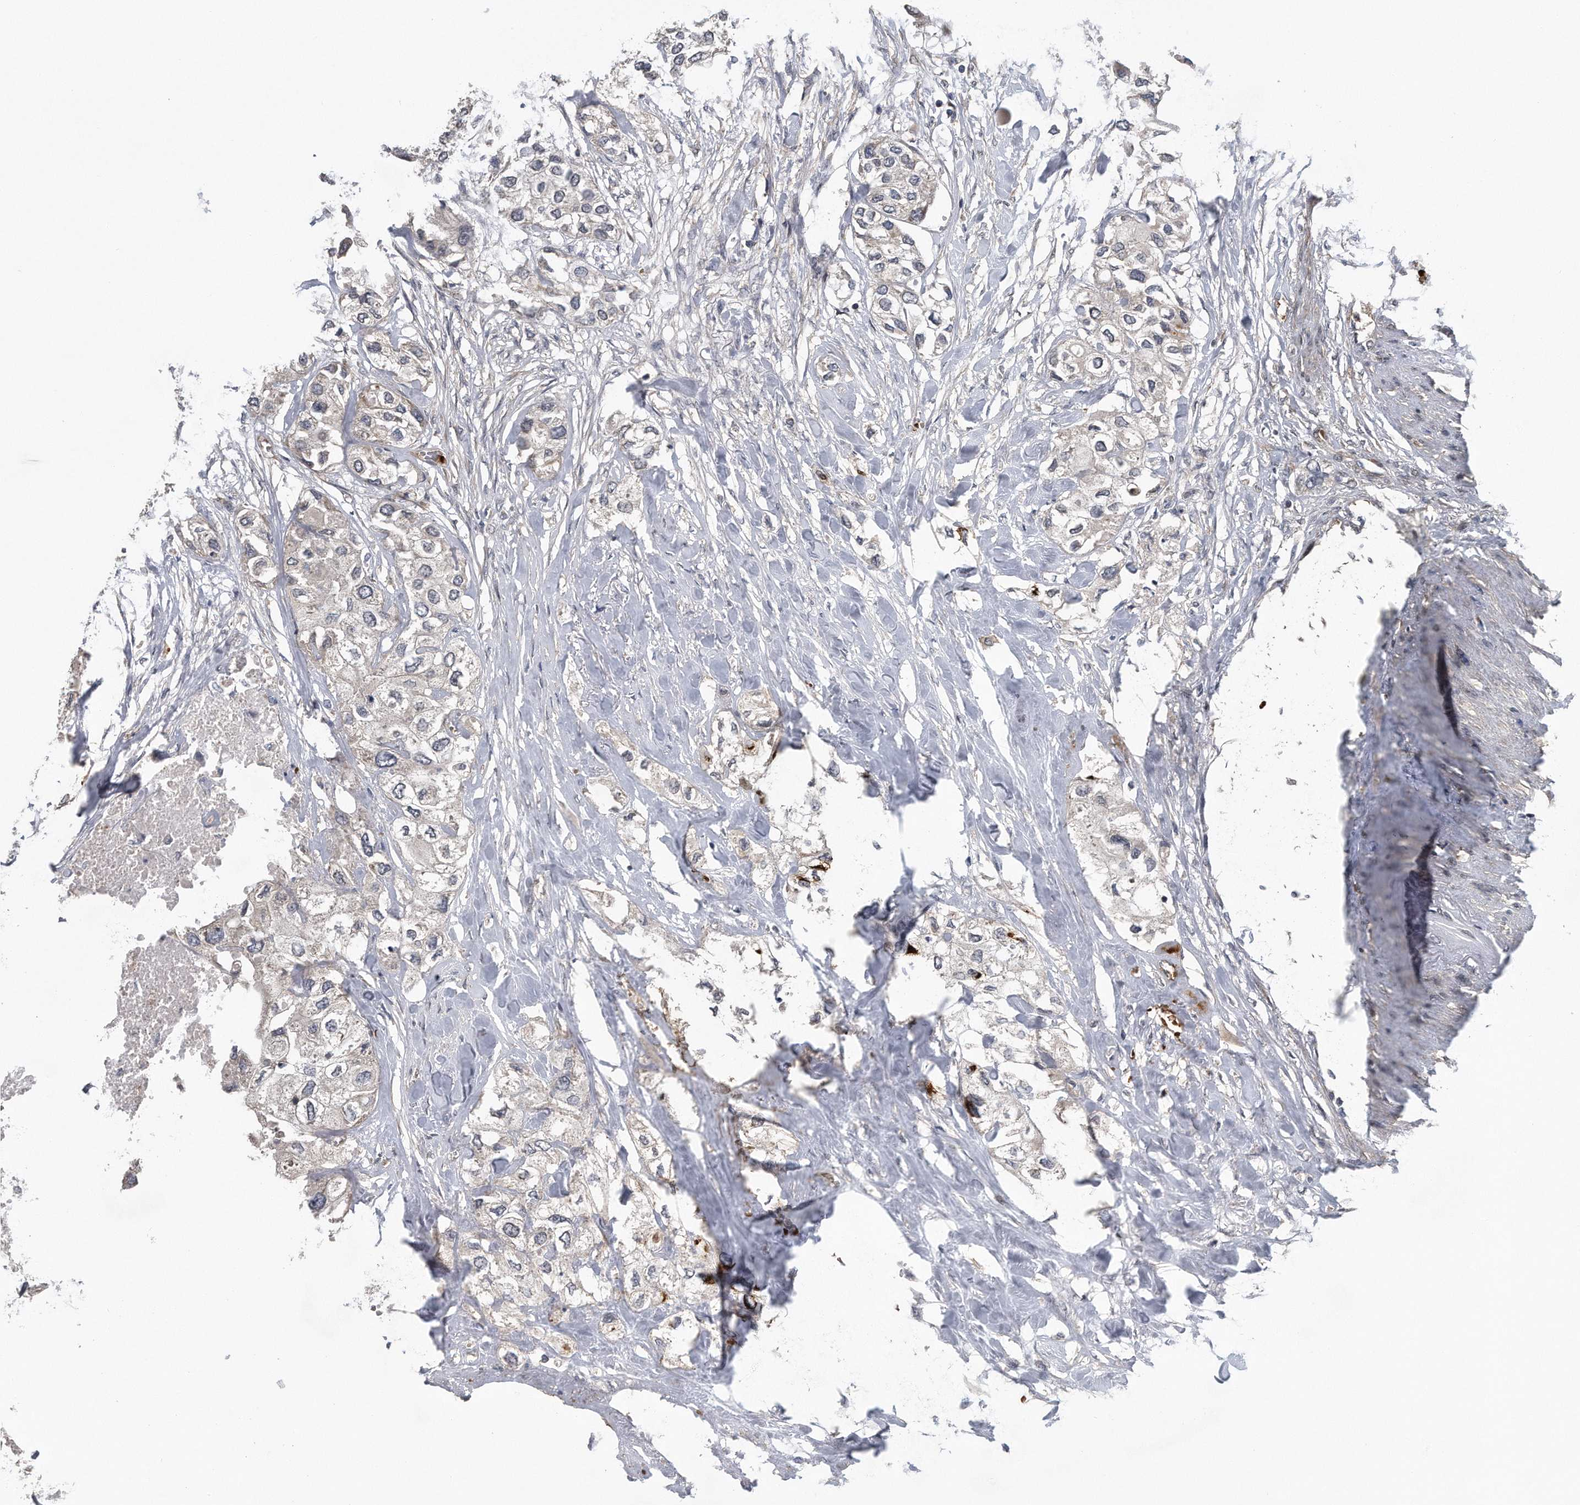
{"staining": {"intensity": "negative", "quantity": "none", "location": "none"}, "tissue": "urothelial cancer", "cell_type": "Tumor cells", "image_type": "cancer", "snomed": [{"axis": "morphology", "description": "Urothelial carcinoma, High grade"}, {"axis": "topography", "description": "Urinary bladder"}], "caption": "The image displays no significant staining in tumor cells of high-grade urothelial carcinoma.", "gene": "ZNF79", "patient": {"sex": "male", "age": 64}}